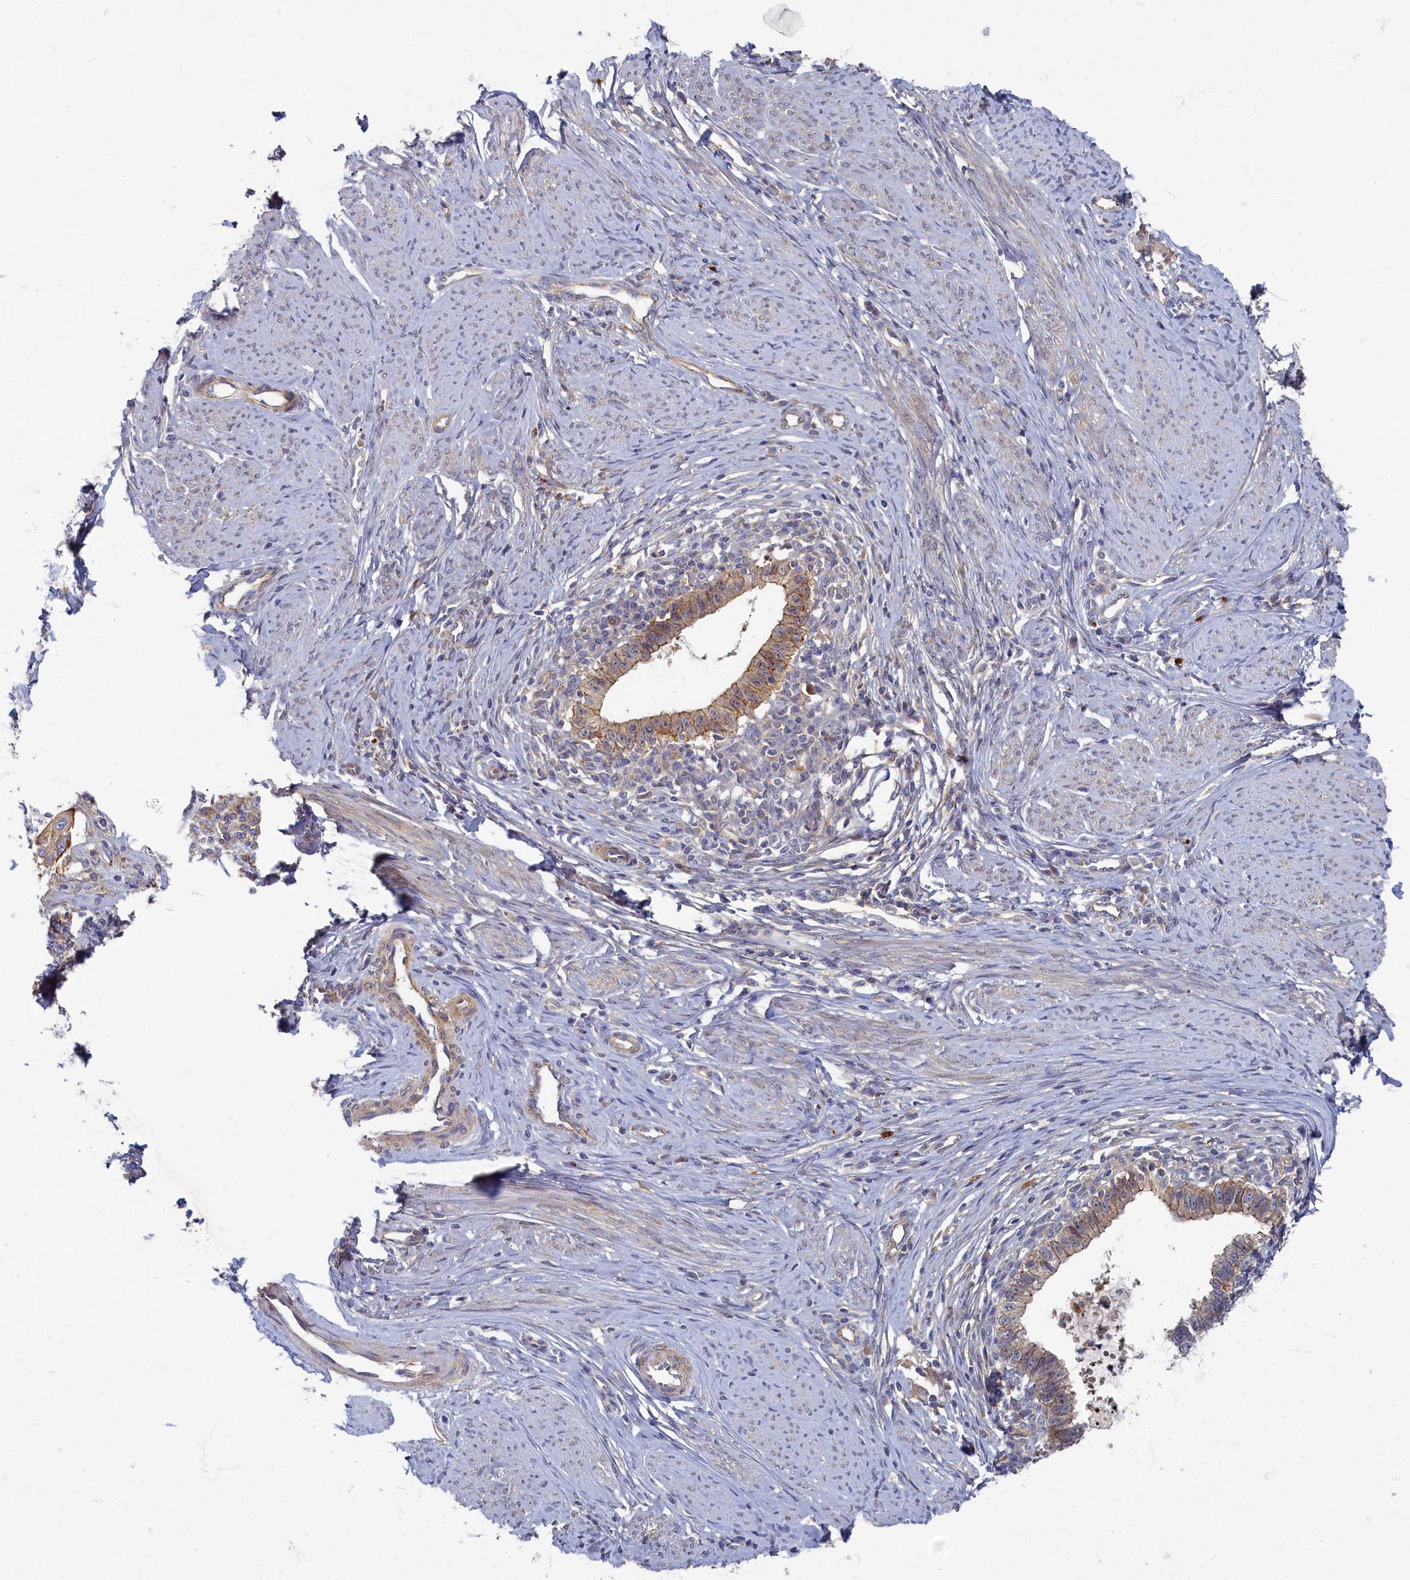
{"staining": {"intensity": "weak", "quantity": "25%-75%", "location": "cytoplasmic/membranous"}, "tissue": "cervical cancer", "cell_type": "Tumor cells", "image_type": "cancer", "snomed": [{"axis": "morphology", "description": "Adenocarcinoma, NOS"}, {"axis": "topography", "description": "Cervix"}], "caption": "Cervical adenocarcinoma tissue reveals weak cytoplasmic/membranous positivity in about 25%-75% of tumor cells", "gene": "PSMG2", "patient": {"sex": "female", "age": 36}}